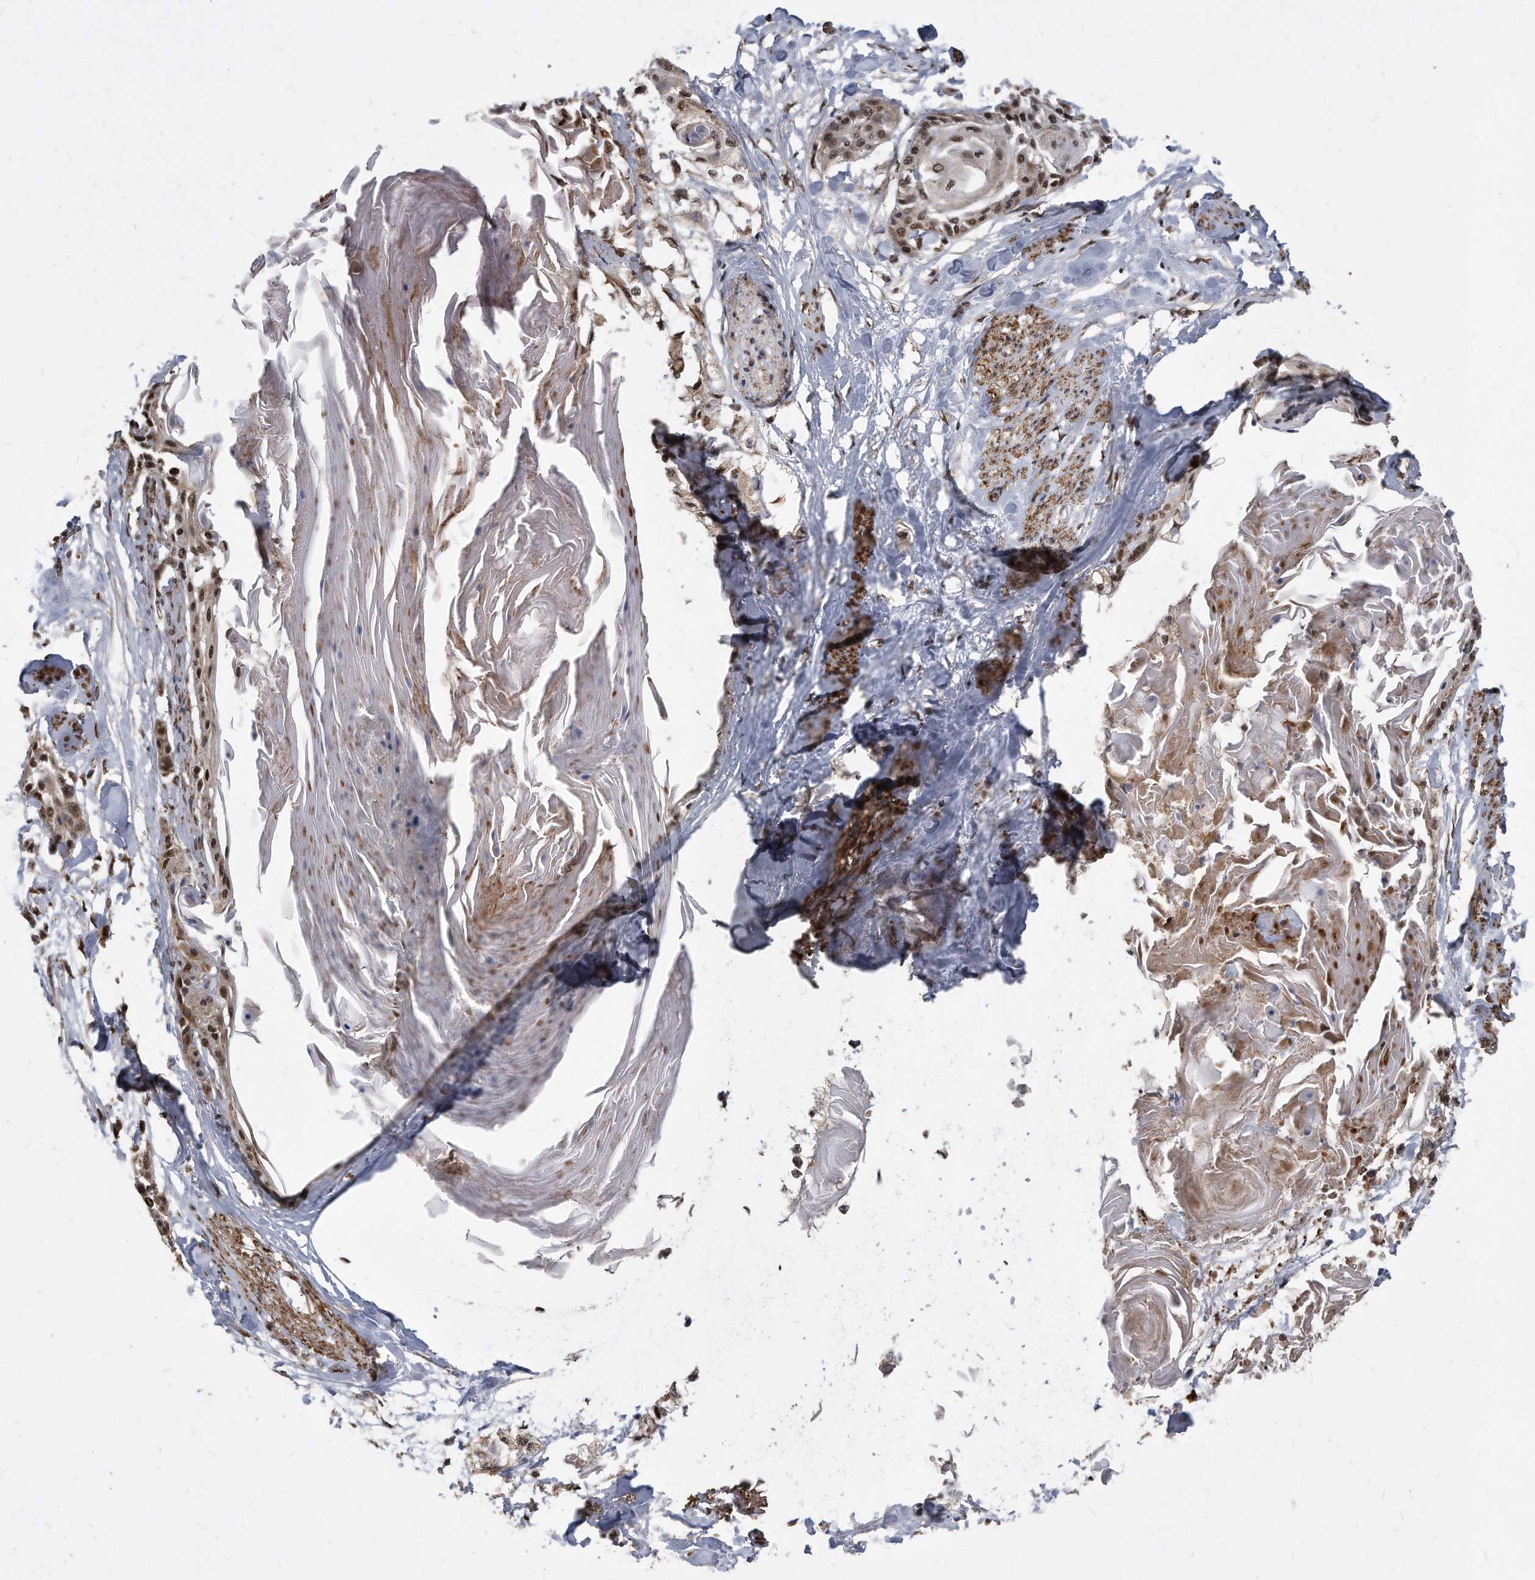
{"staining": {"intensity": "moderate", "quantity": ">75%", "location": "nuclear"}, "tissue": "cervical cancer", "cell_type": "Tumor cells", "image_type": "cancer", "snomed": [{"axis": "morphology", "description": "Squamous cell carcinoma, NOS"}, {"axis": "topography", "description": "Cervix"}], "caption": "IHC (DAB (3,3'-diaminobenzidine)) staining of squamous cell carcinoma (cervical) shows moderate nuclear protein expression in approximately >75% of tumor cells.", "gene": "DUSP22", "patient": {"sex": "female", "age": 57}}